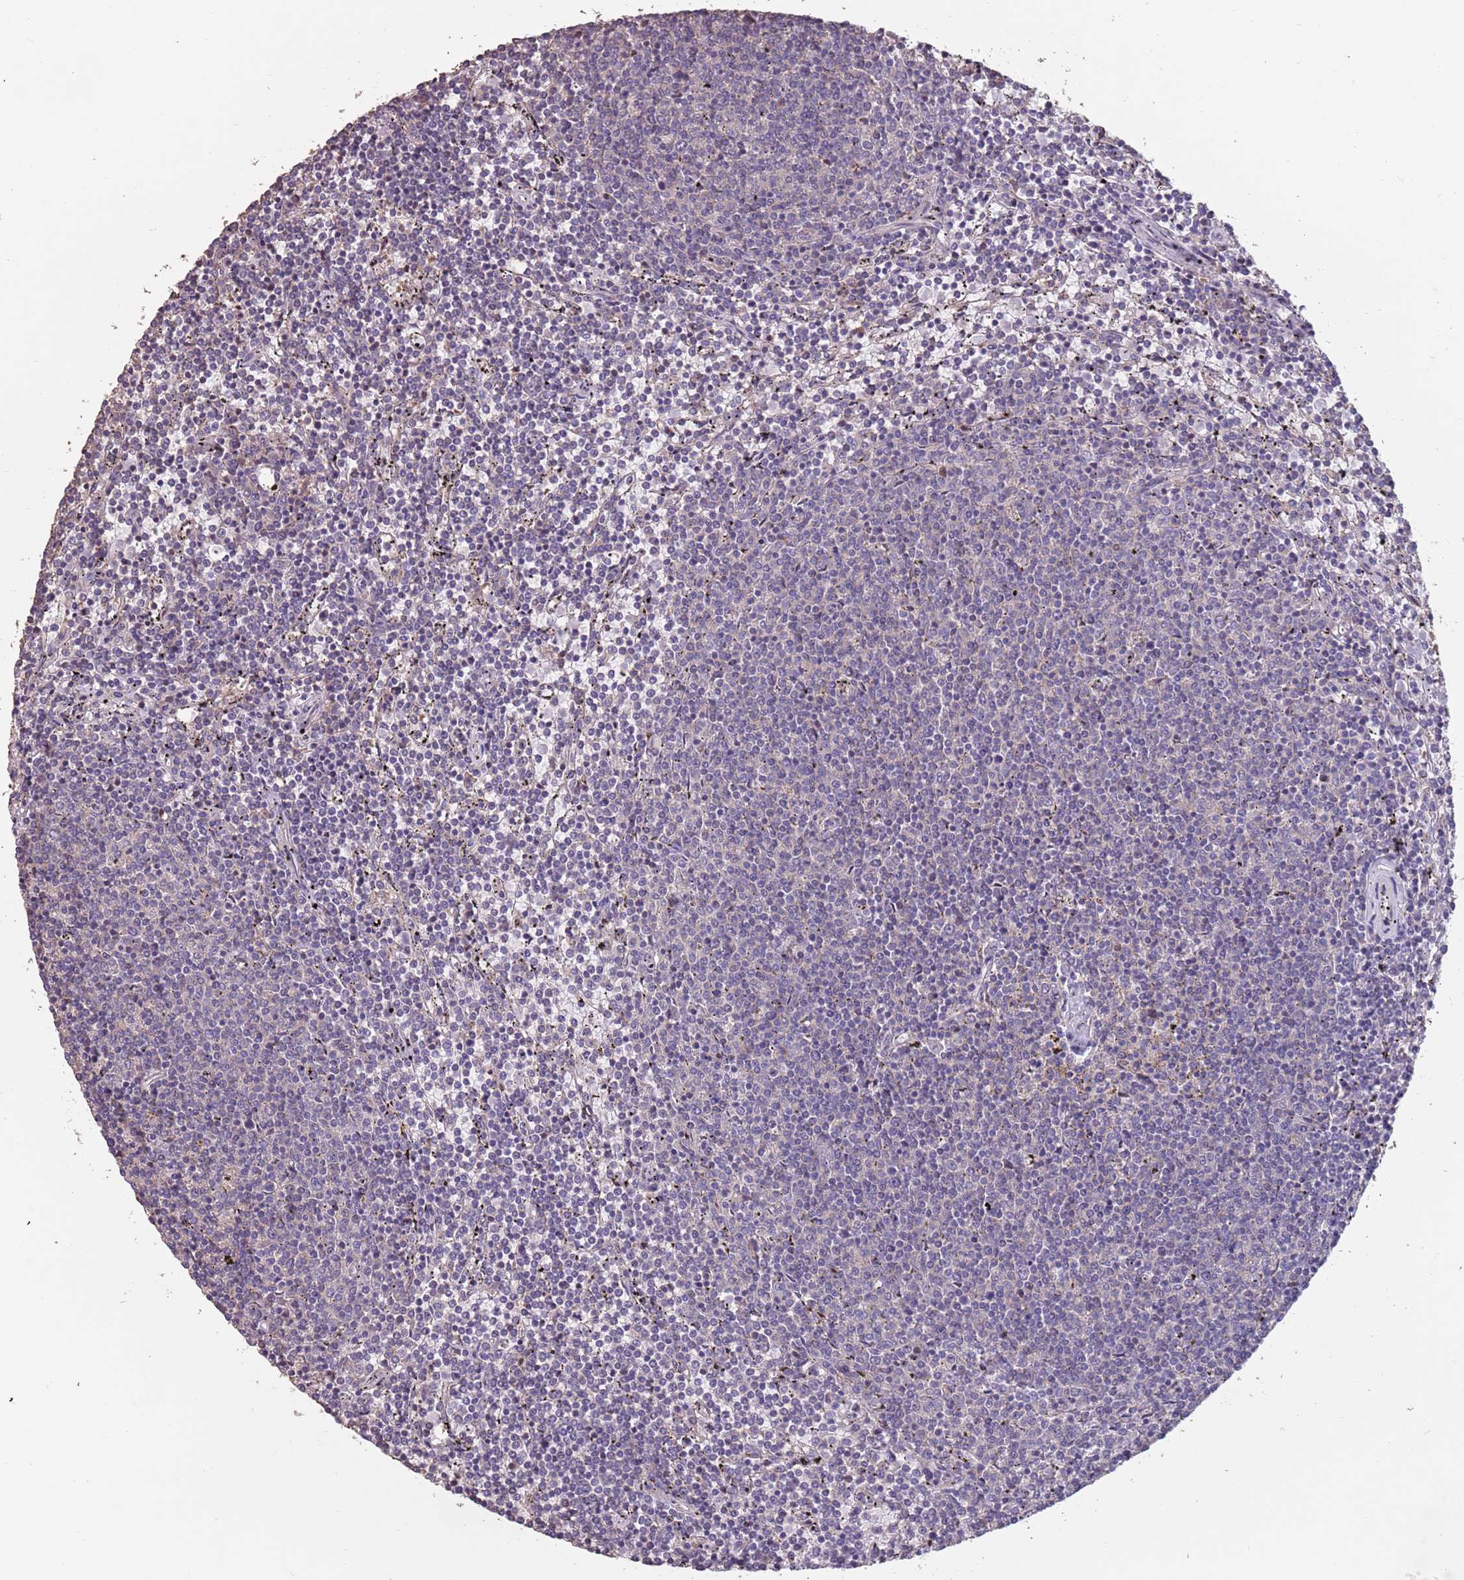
{"staining": {"intensity": "negative", "quantity": "none", "location": "none"}, "tissue": "lymphoma", "cell_type": "Tumor cells", "image_type": "cancer", "snomed": [{"axis": "morphology", "description": "Malignant lymphoma, non-Hodgkin's type, Low grade"}, {"axis": "topography", "description": "Spleen"}], "caption": "Immunohistochemistry (IHC) micrograph of neoplastic tissue: low-grade malignant lymphoma, non-Hodgkin's type stained with DAB (3,3'-diaminobenzidine) shows no significant protein expression in tumor cells. The staining is performed using DAB (3,3'-diaminobenzidine) brown chromogen with nuclei counter-stained in using hematoxylin.", "gene": "MBD3L1", "patient": {"sex": "female", "age": 50}}